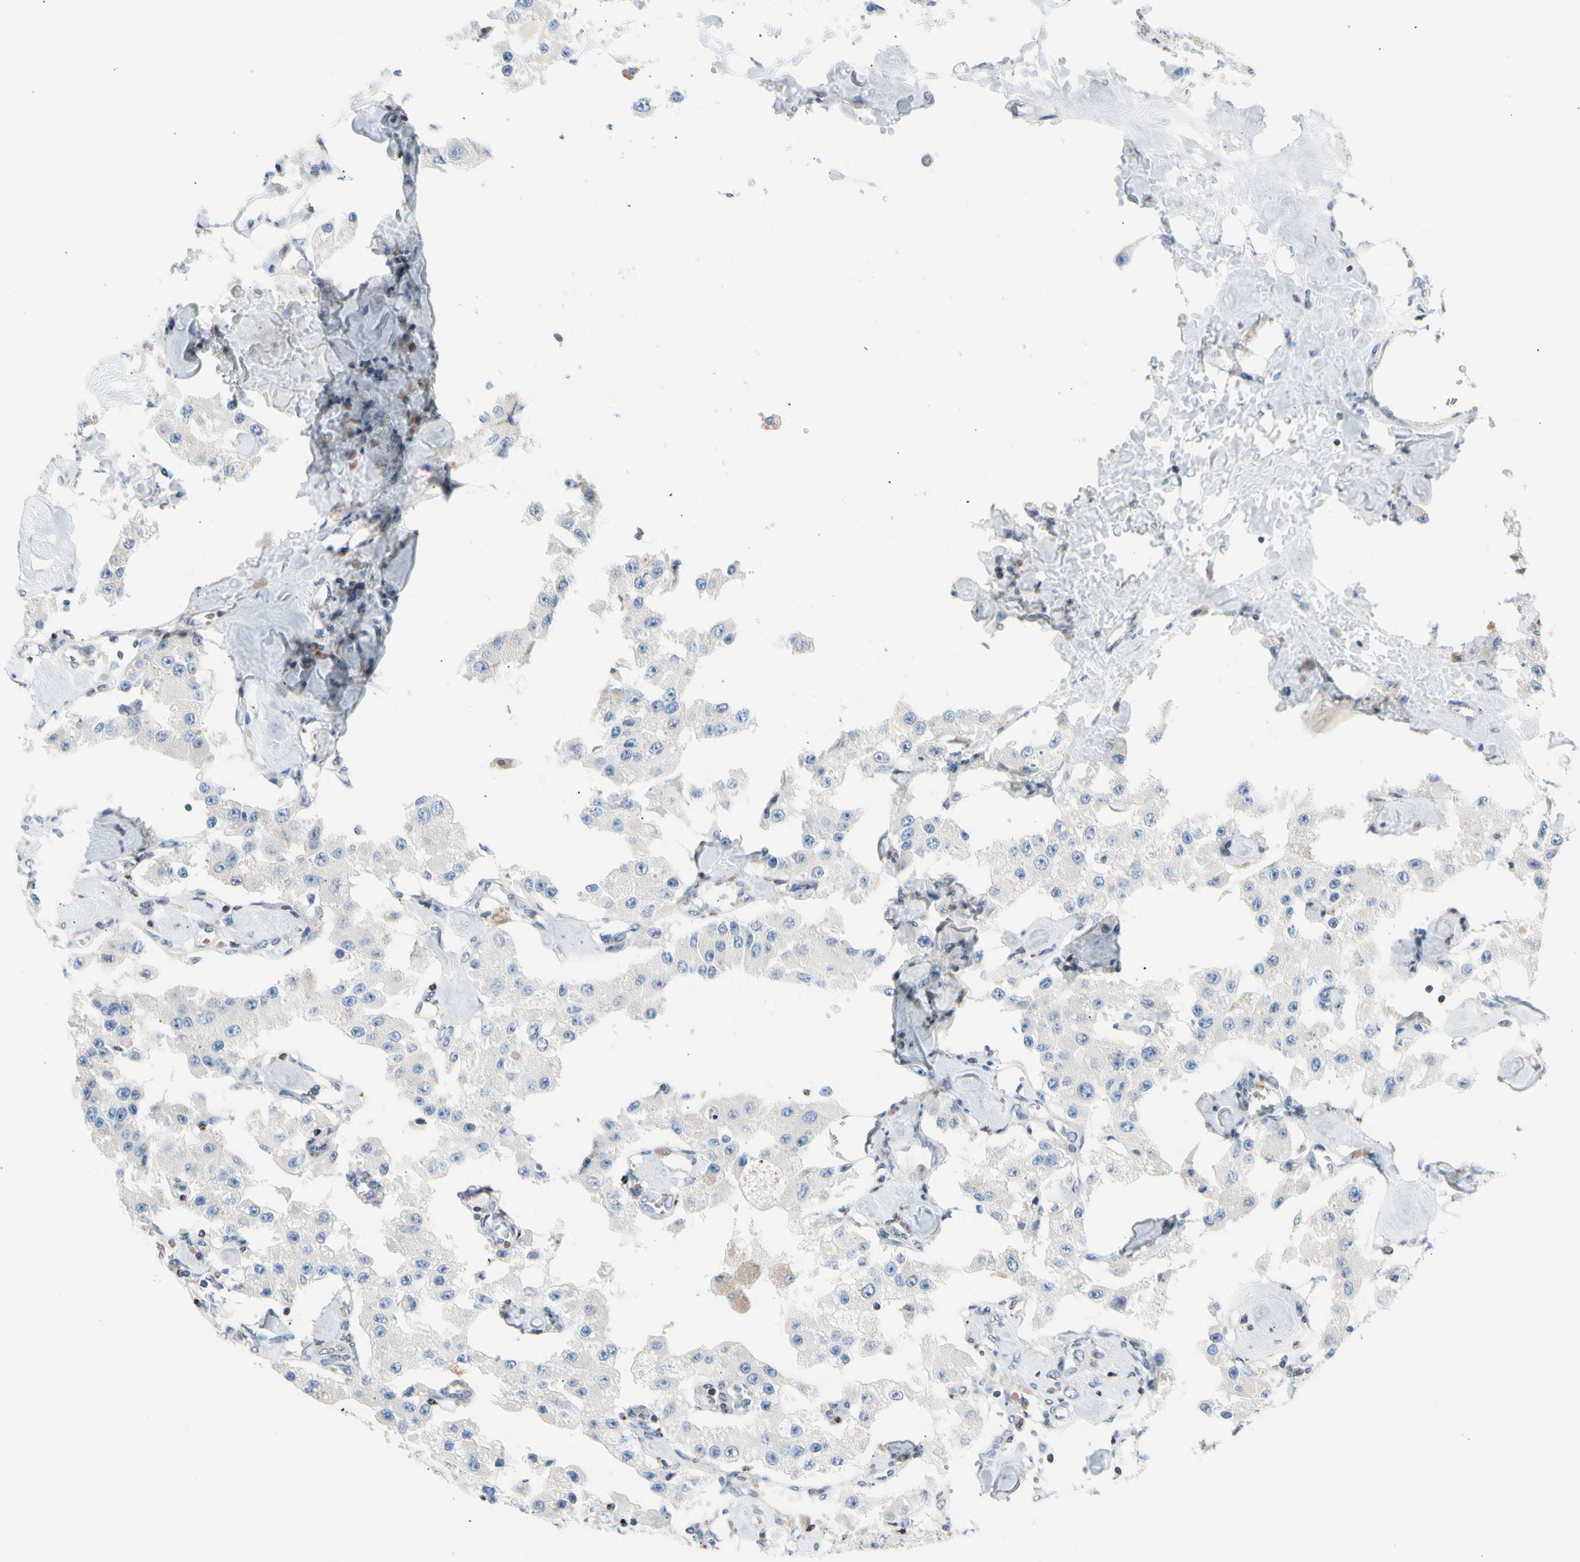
{"staining": {"intensity": "negative", "quantity": "none", "location": "none"}, "tissue": "carcinoid", "cell_type": "Tumor cells", "image_type": "cancer", "snomed": [{"axis": "morphology", "description": "Carcinoid, malignant, NOS"}, {"axis": "topography", "description": "Pancreas"}], "caption": "The photomicrograph reveals no staining of tumor cells in malignant carcinoid. Brightfield microscopy of immunohistochemistry stained with DAB (brown) and hematoxylin (blue), captured at high magnification.", "gene": "MAP3K3", "patient": {"sex": "male", "age": 41}}